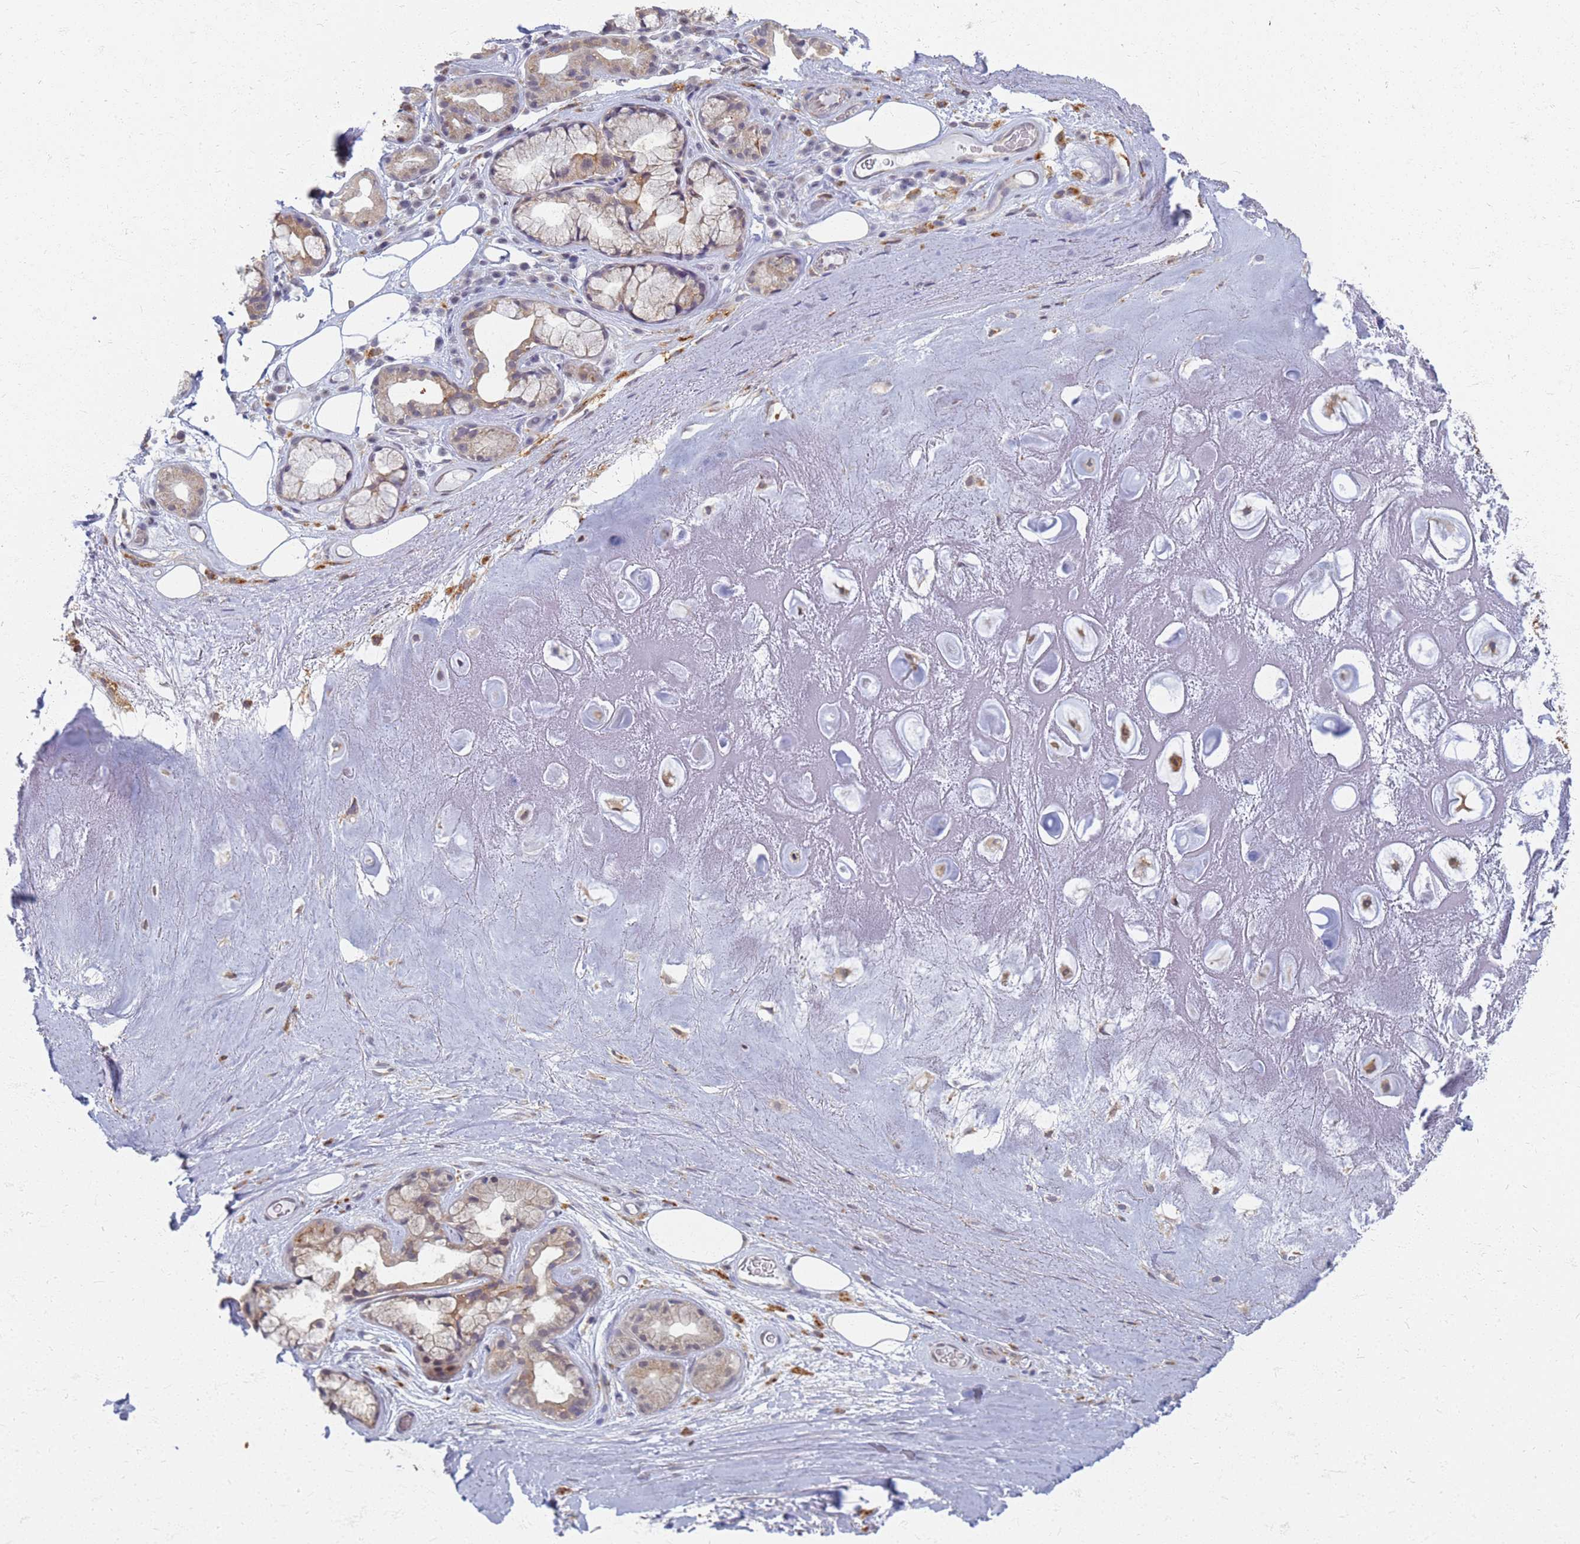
{"staining": {"intensity": "negative", "quantity": "none", "location": "none"}, "tissue": "adipose tissue", "cell_type": "Adipocytes", "image_type": "normal", "snomed": [{"axis": "morphology", "description": "Normal tissue, NOS"}, {"axis": "topography", "description": "Cartilage tissue"}], "caption": "DAB immunohistochemical staining of normal human adipose tissue demonstrates no significant expression in adipocytes. Brightfield microscopy of IHC stained with DAB (brown) and hematoxylin (blue), captured at high magnification.", "gene": "ATP6V1E1", "patient": {"sex": "male", "age": 81}}